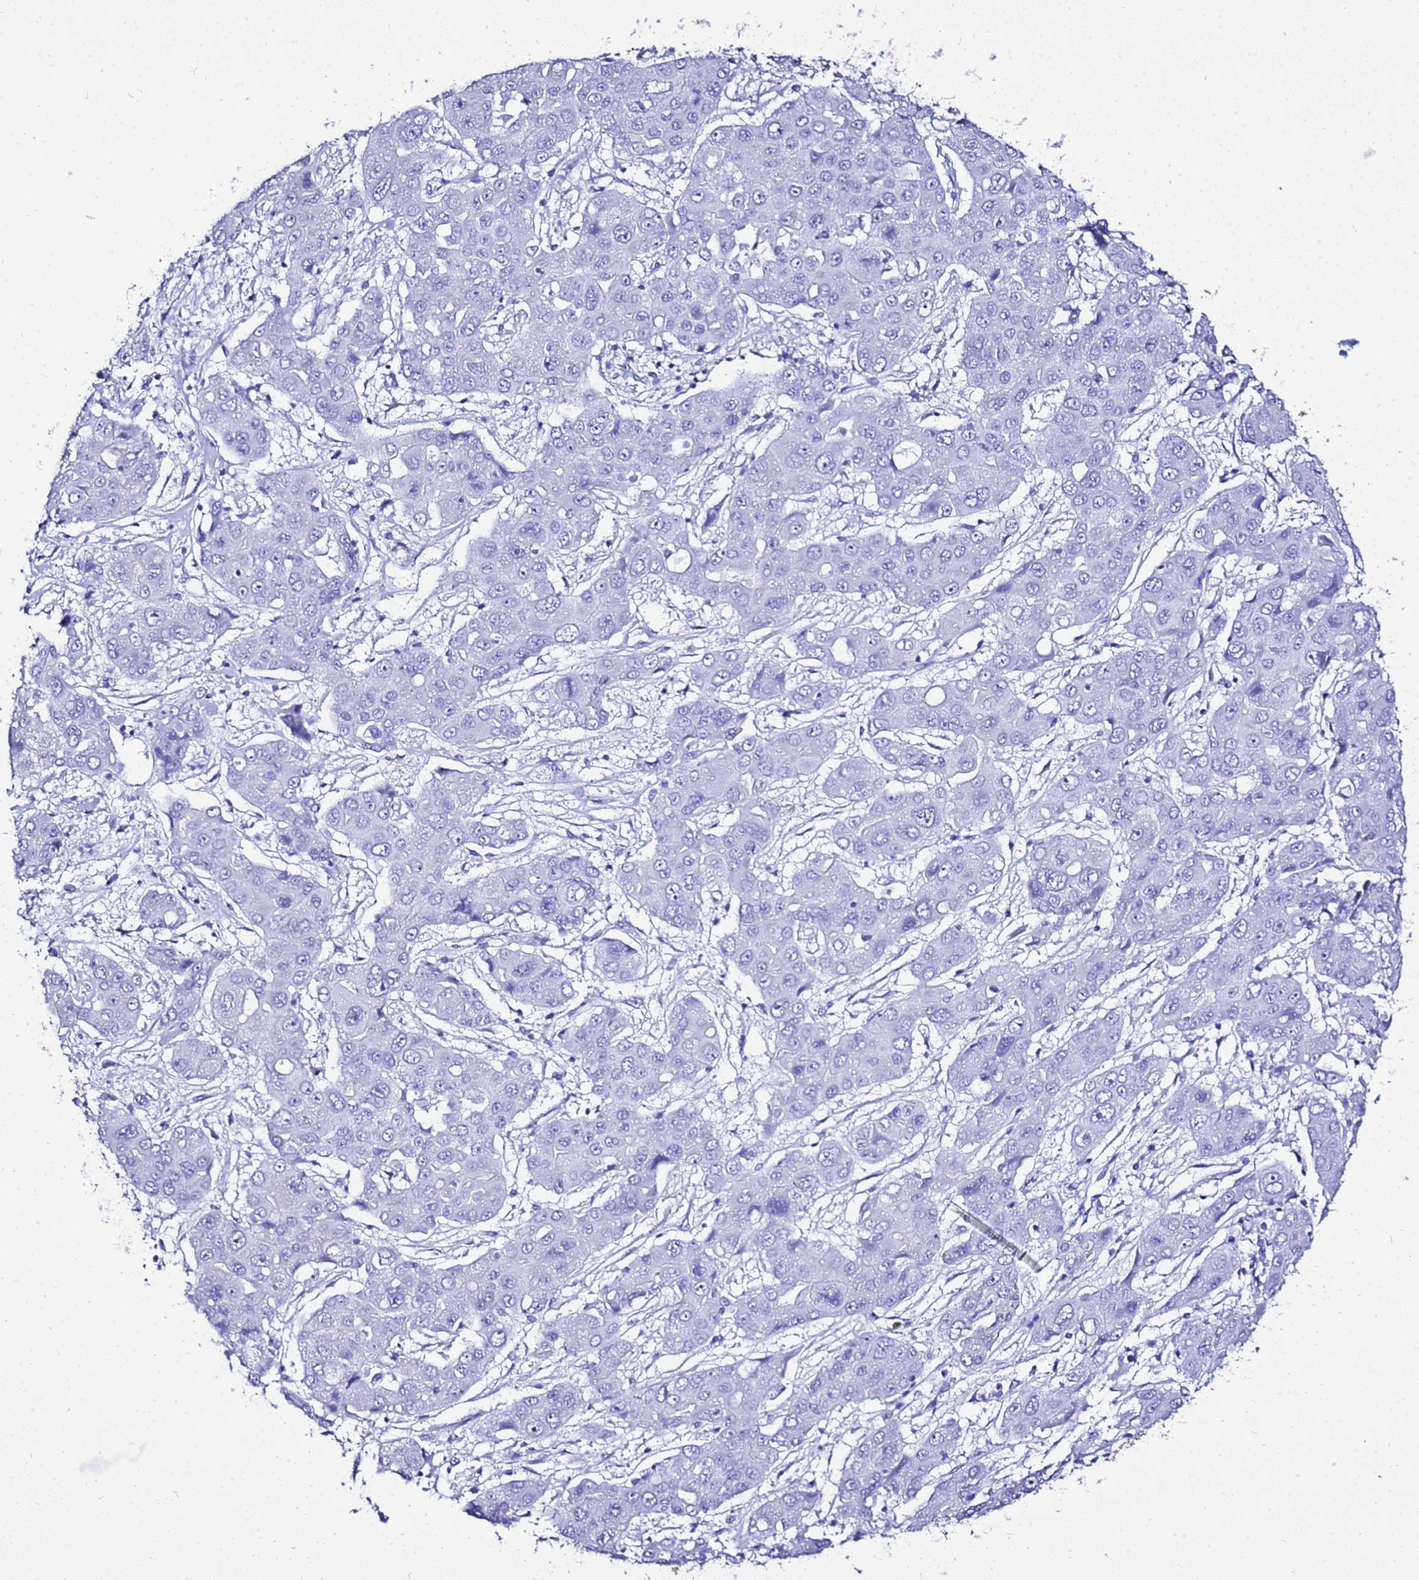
{"staining": {"intensity": "negative", "quantity": "none", "location": "none"}, "tissue": "liver cancer", "cell_type": "Tumor cells", "image_type": "cancer", "snomed": [{"axis": "morphology", "description": "Cholangiocarcinoma"}, {"axis": "topography", "description": "Liver"}], "caption": "Tumor cells are negative for protein expression in human cholangiocarcinoma (liver).", "gene": "LIPF", "patient": {"sex": "male", "age": 67}}